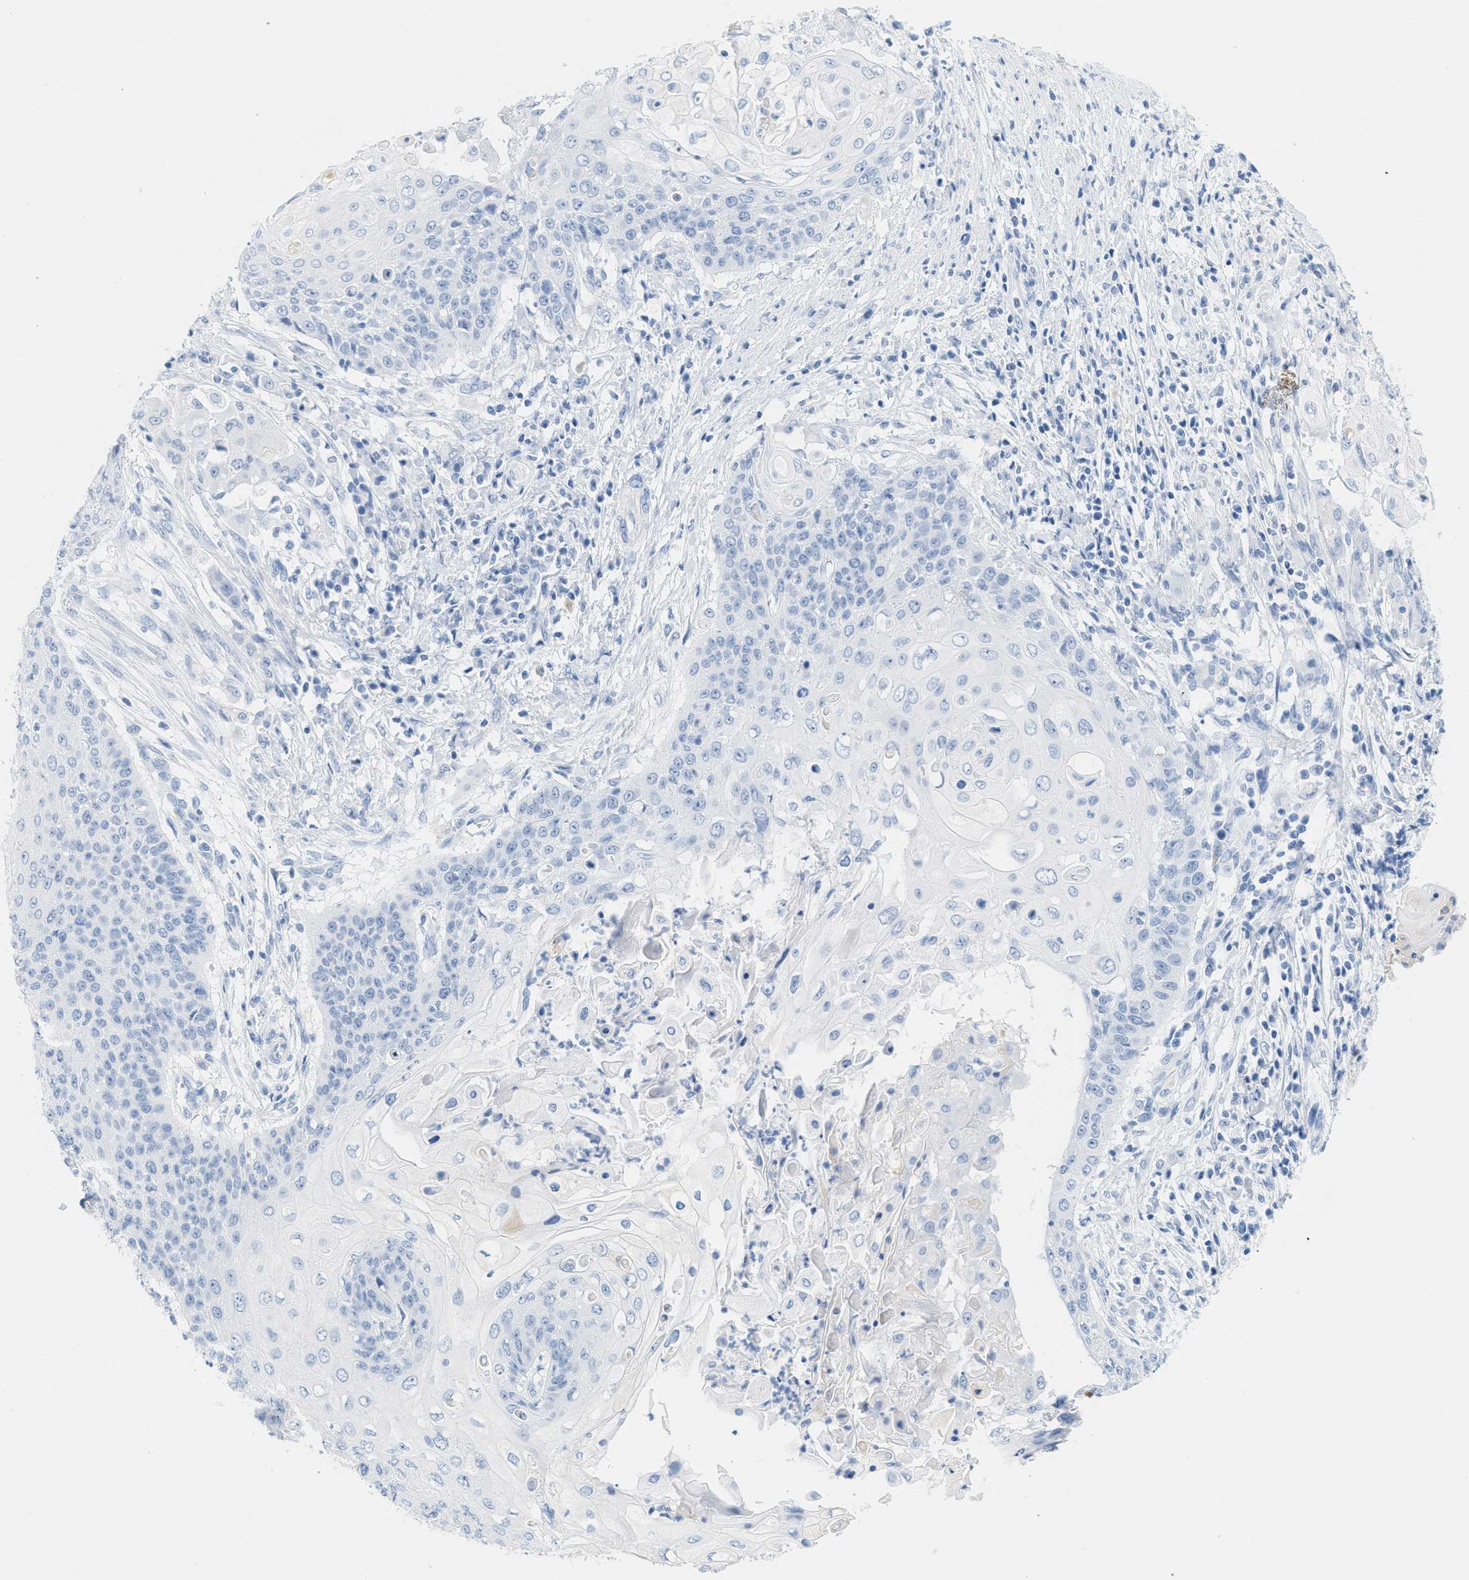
{"staining": {"intensity": "negative", "quantity": "none", "location": "none"}, "tissue": "cervical cancer", "cell_type": "Tumor cells", "image_type": "cancer", "snomed": [{"axis": "morphology", "description": "Squamous cell carcinoma, NOS"}, {"axis": "topography", "description": "Cervix"}], "caption": "Tumor cells show no significant protein expression in squamous cell carcinoma (cervical).", "gene": "GPM6A", "patient": {"sex": "female", "age": 39}}